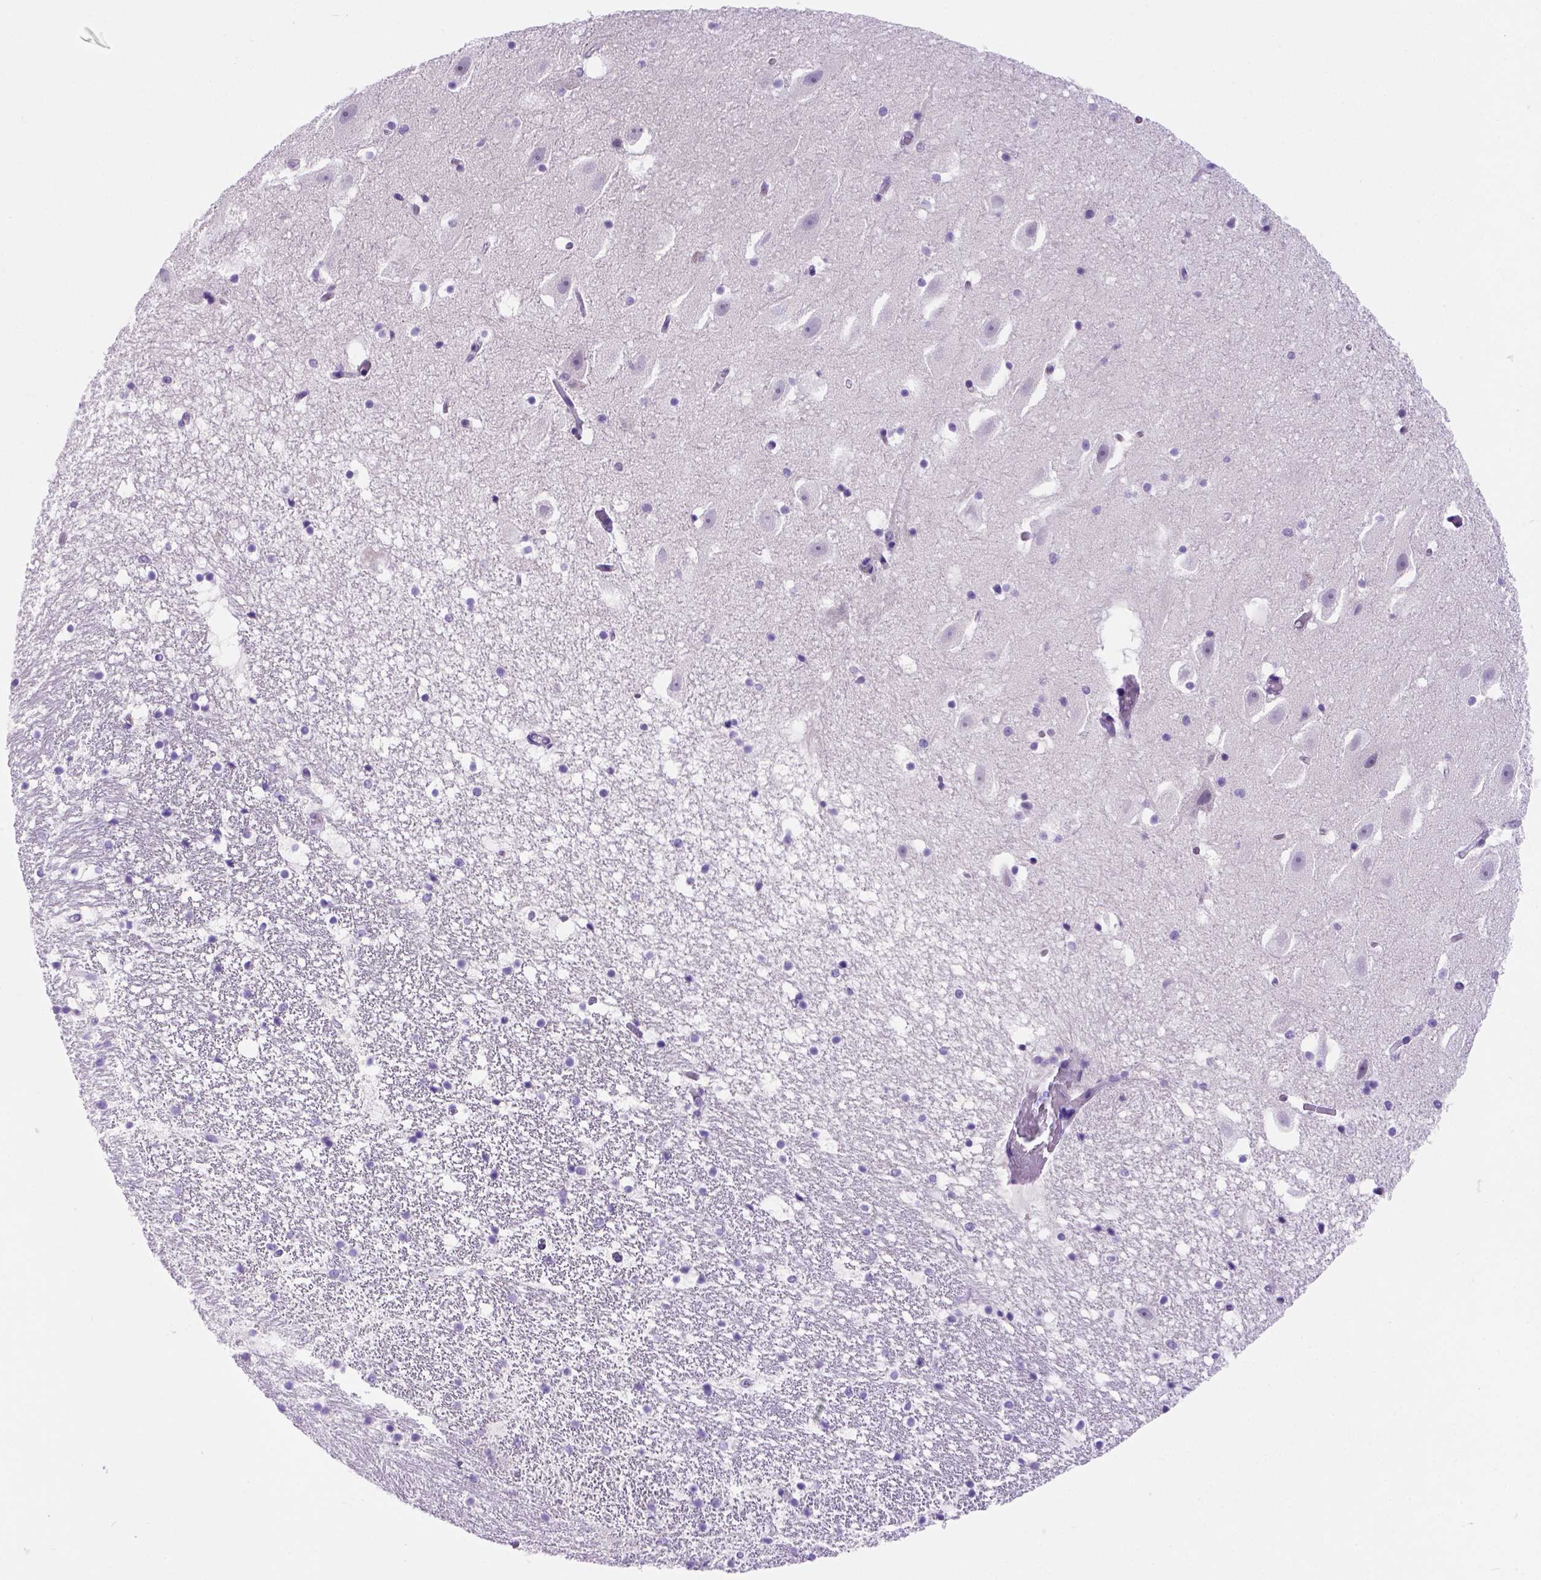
{"staining": {"intensity": "negative", "quantity": "none", "location": "none"}, "tissue": "hippocampus", "cell_type": "Glial cells", "image_type": "normal", "snomed": [{"axis": "morphology", "description": "Normal tissue, NOS"}, {"axis": "topography", "description": "Hippocampus"}], "caption": "IHC of unremarkable hippocampus demonstrates no expression in glial cells.", "gene": "FOXI1", "patient": {"sex": "male", "age": 26}}